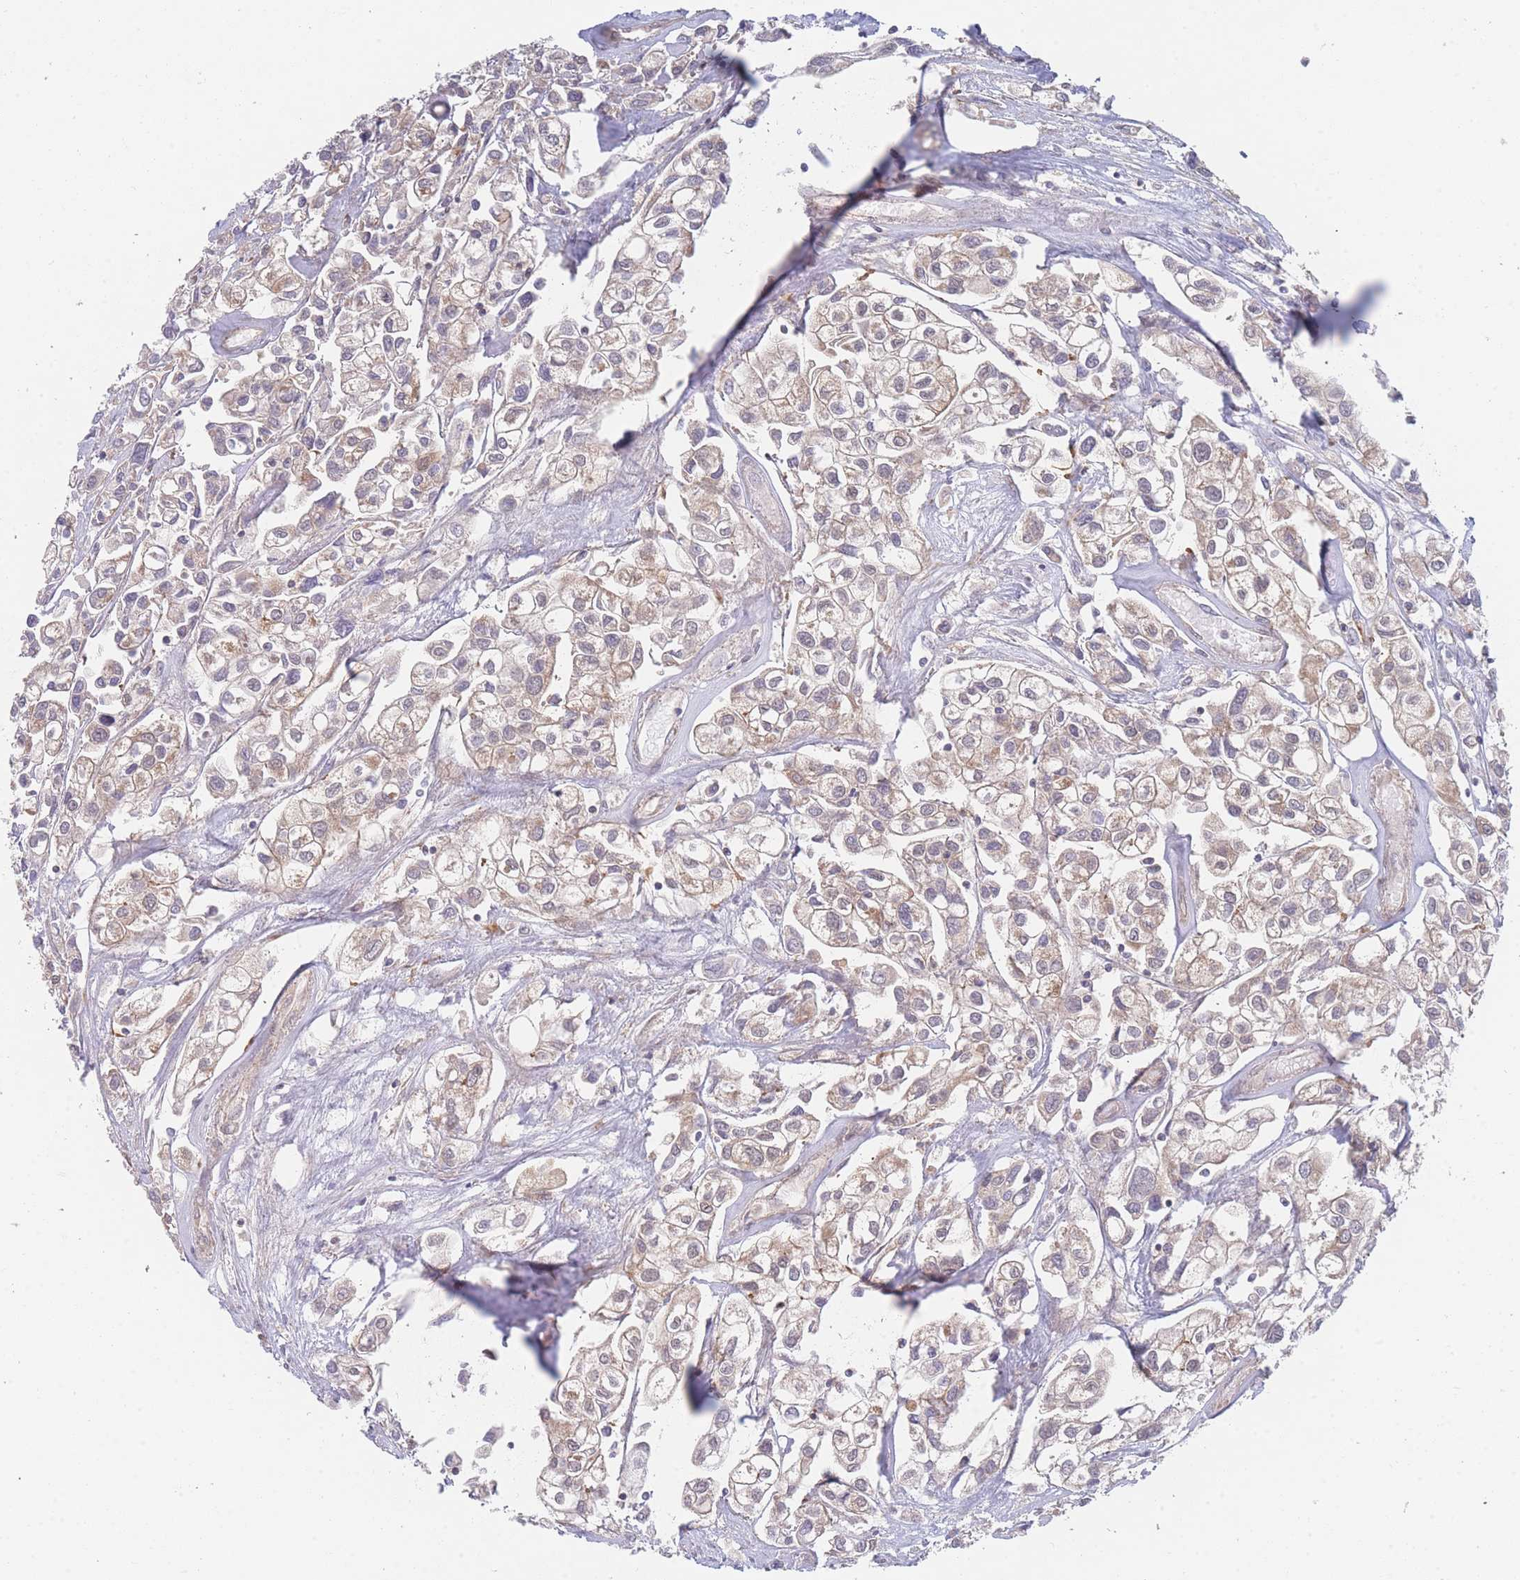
{"staining": {"intensity": "weak", "quantity": ">75%", "location": "cytoplasmic/membranous"}, "tissue": "urothelial cancer", "cell_type": "Tumor cells", "image_type": "cancer", "snomed": [{"axis": "morphology", "description": "Urothelial carcinoma, High grade"}, {"axis": "topography", "description": "Urinary bladder"}], "caption": "Urothelial cancer tissue demonstrates weak cytoplasmic/membranous positivity in approximately >75% of tumor cells (Stains: DAB in brown, nuclei in blue, Microscopy: brightfield microscopy at high magnification).", "gene": "MRPS18B", "patient": {"sex": "male", "age": 67}}